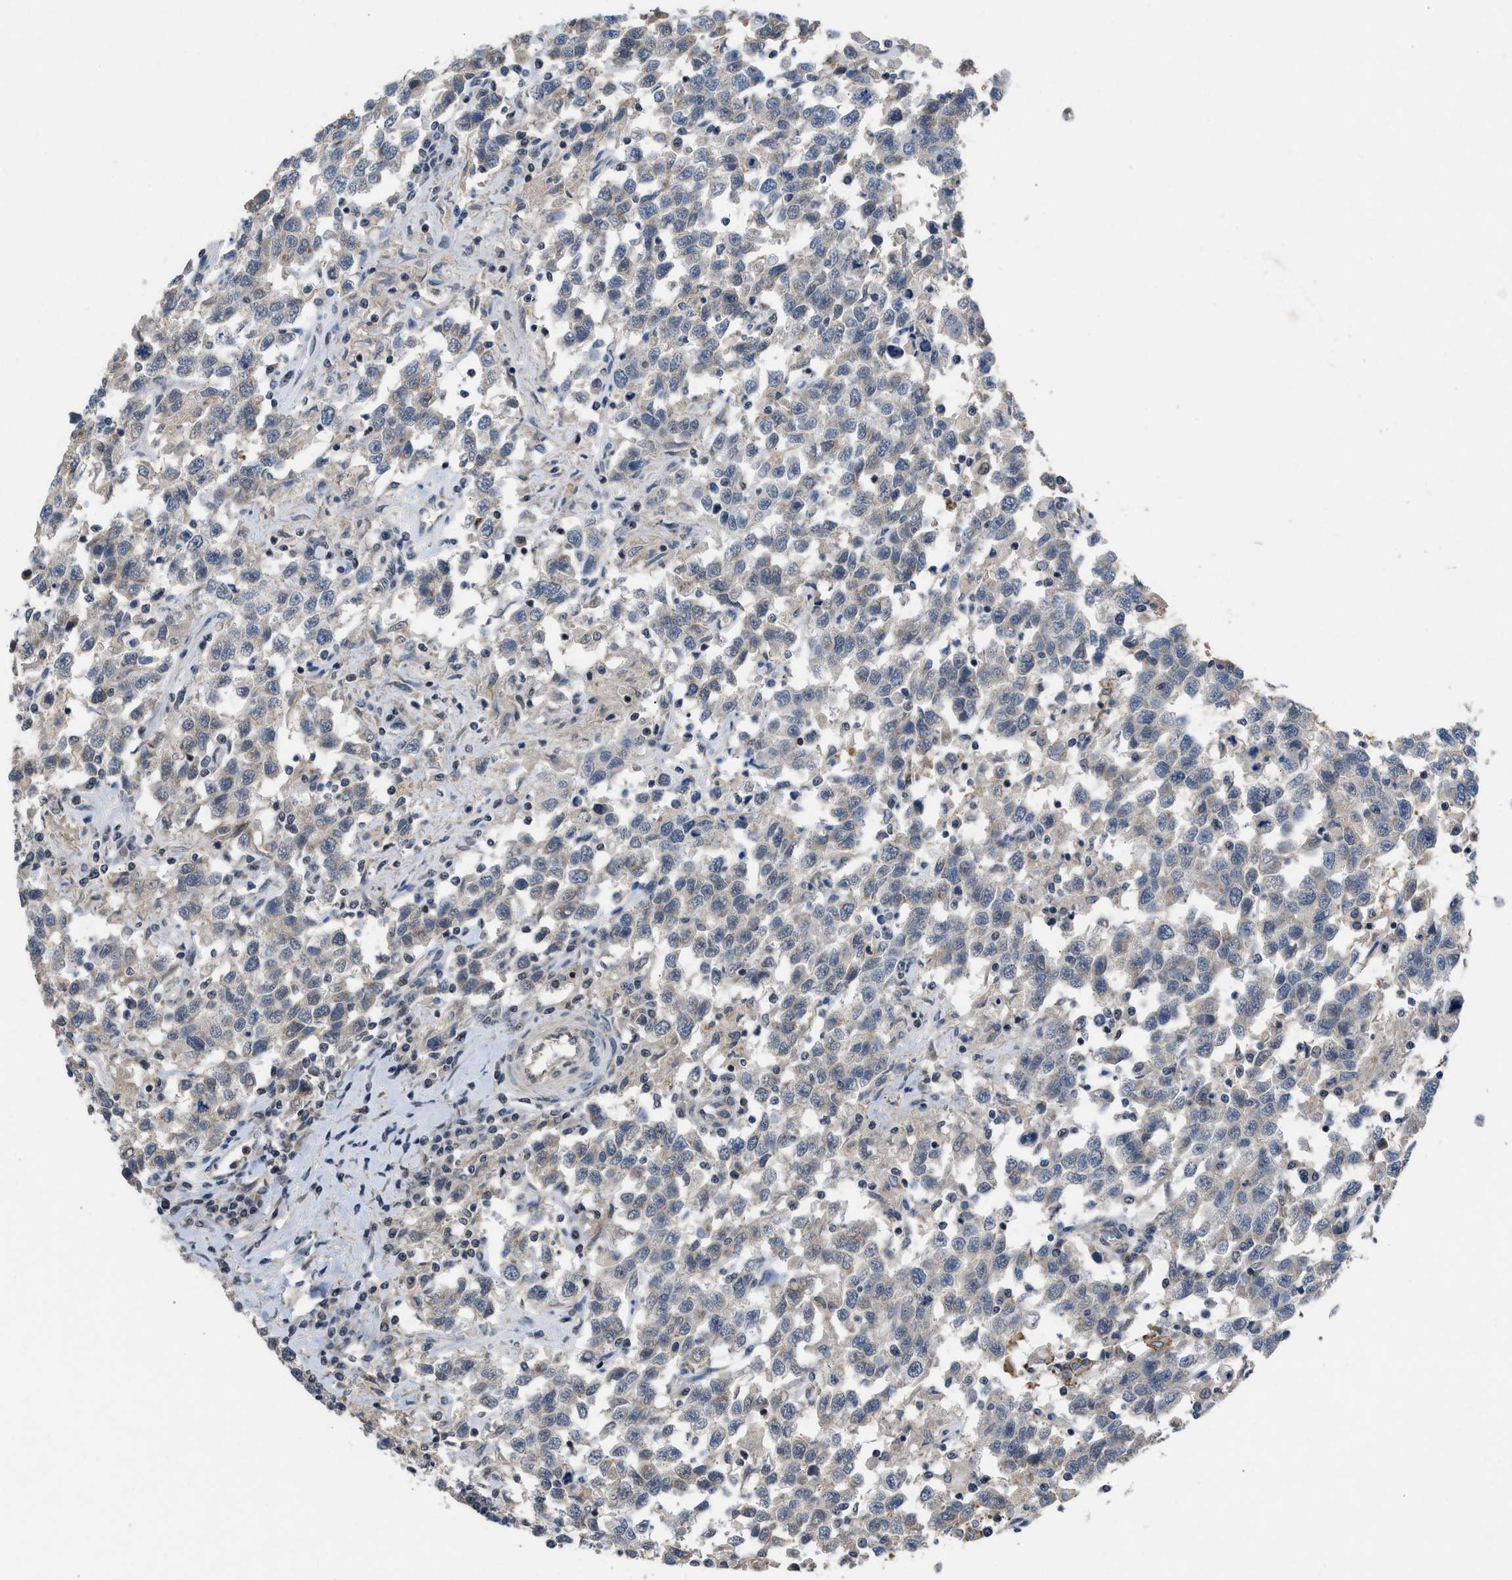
{"staining": {"intensity": "weak", "quantity": "25%-75%", "location": "cytoplasmic/membranous,nuclear"}, "tissue": "testis cancer", "cell_type": "Tumor cells", "image_type": "cancer", "snomed": [{"axis": "morphology", "description": "Seminoma, NOS"}, {"axis": "topography", "description": "Testis"}], "caption": "A micrograph showing weak cytoplasmic/membranous and nuclear positivity in approximately 25%-75% of tumor cells in testis cancer (seminoma), as visualized by brown immunohistochemical staining.", "gene": "TERF2IP", "patient": {"sex": "male", "age": 41}}